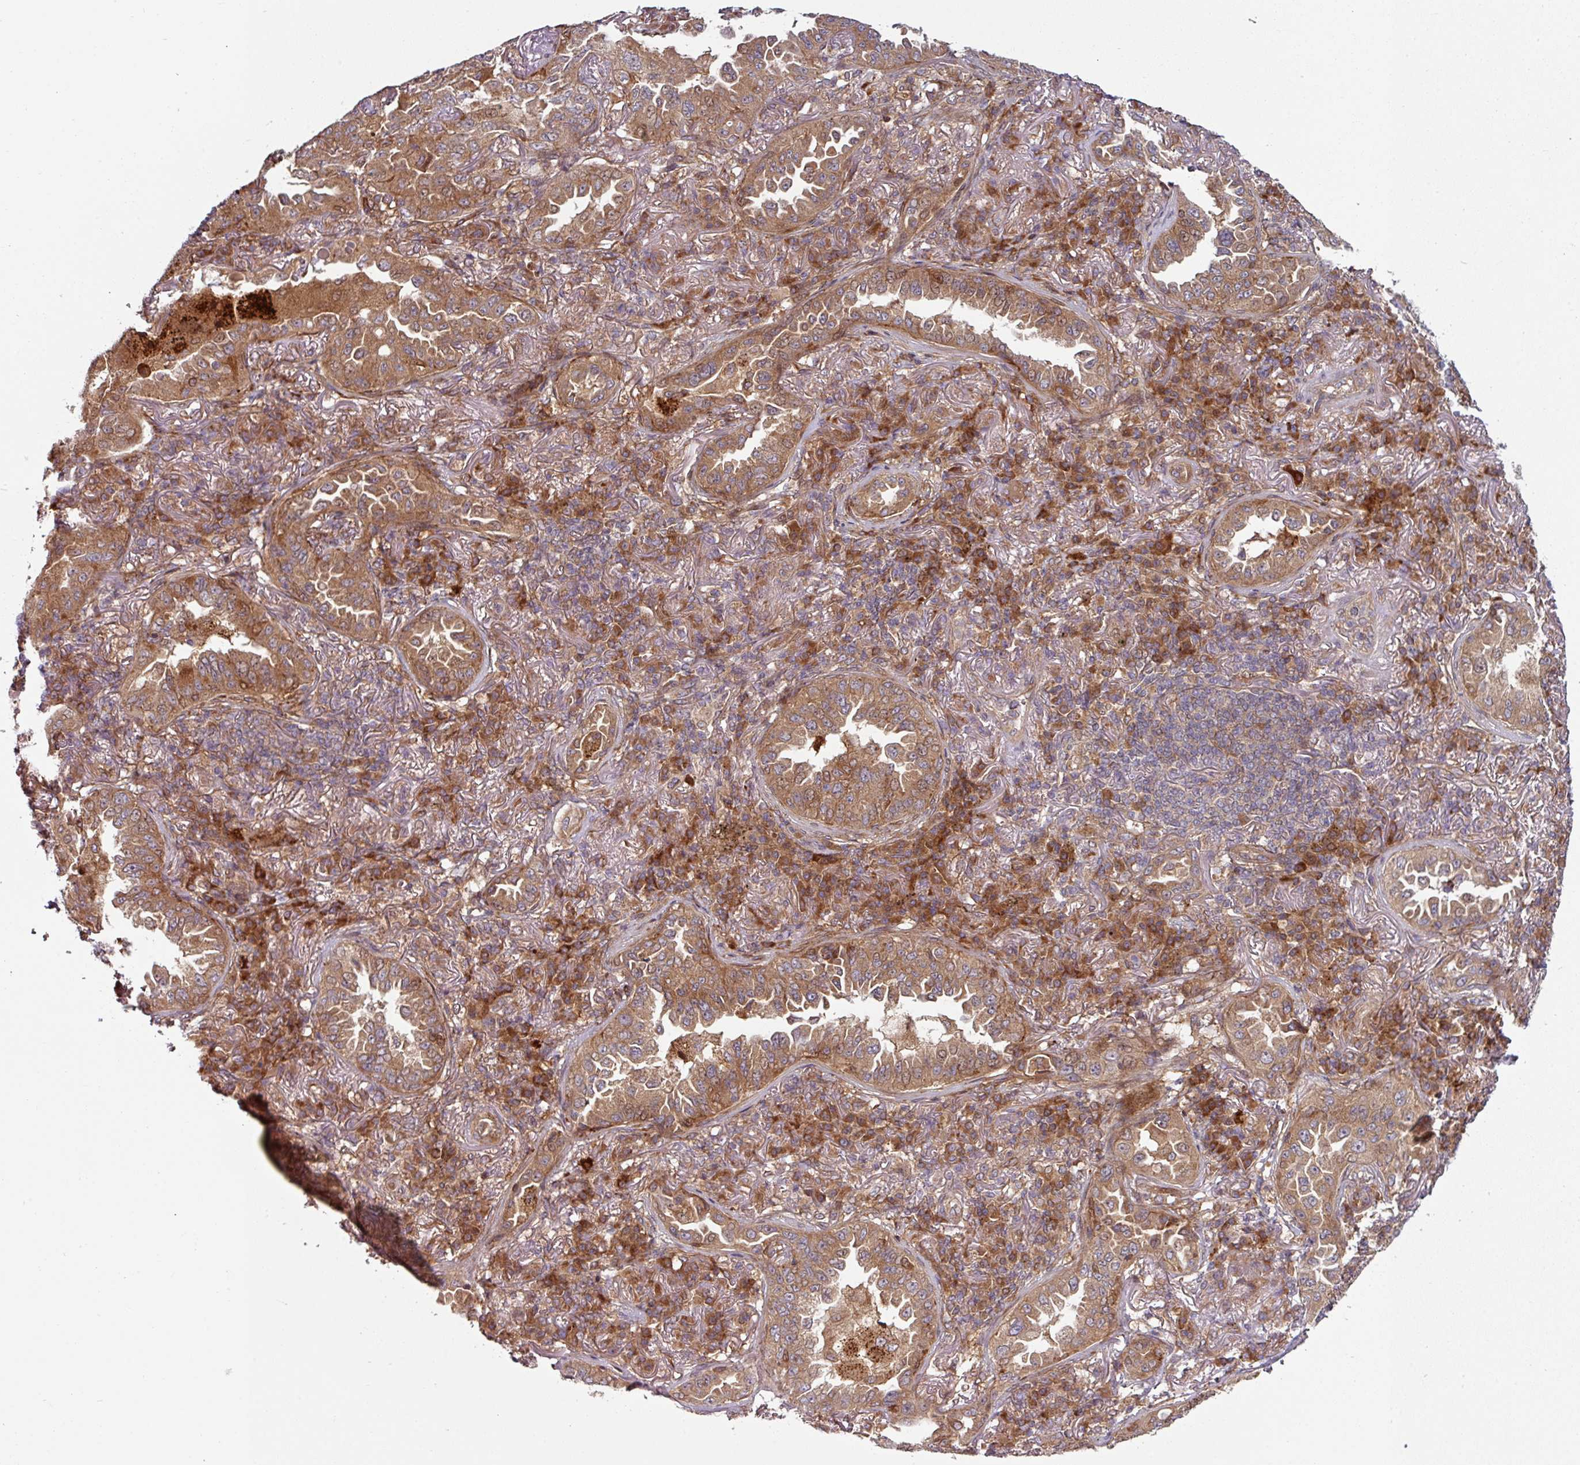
{"staining": {"intensity": "moderate", "quantity": ">75%", "location": "cytoplasmic/membranous"}, "tissue": "lung cancer", "cell_type": "Tumor cells", "image_type": "cancer", "snomed": [{"axis": "morphology", "description": "Adenocarcinoma, NOS"}, {"axis": "topography", "description": "Lung"}], "caption": "About >75% of tumor cells in lung cancer exhibit moderate cytoplasmic/membranous protein staining as visualized by brown immunohistochemical staining.", "gene": "RAB5A", "patient": {"sex": "female", "age": 69}}